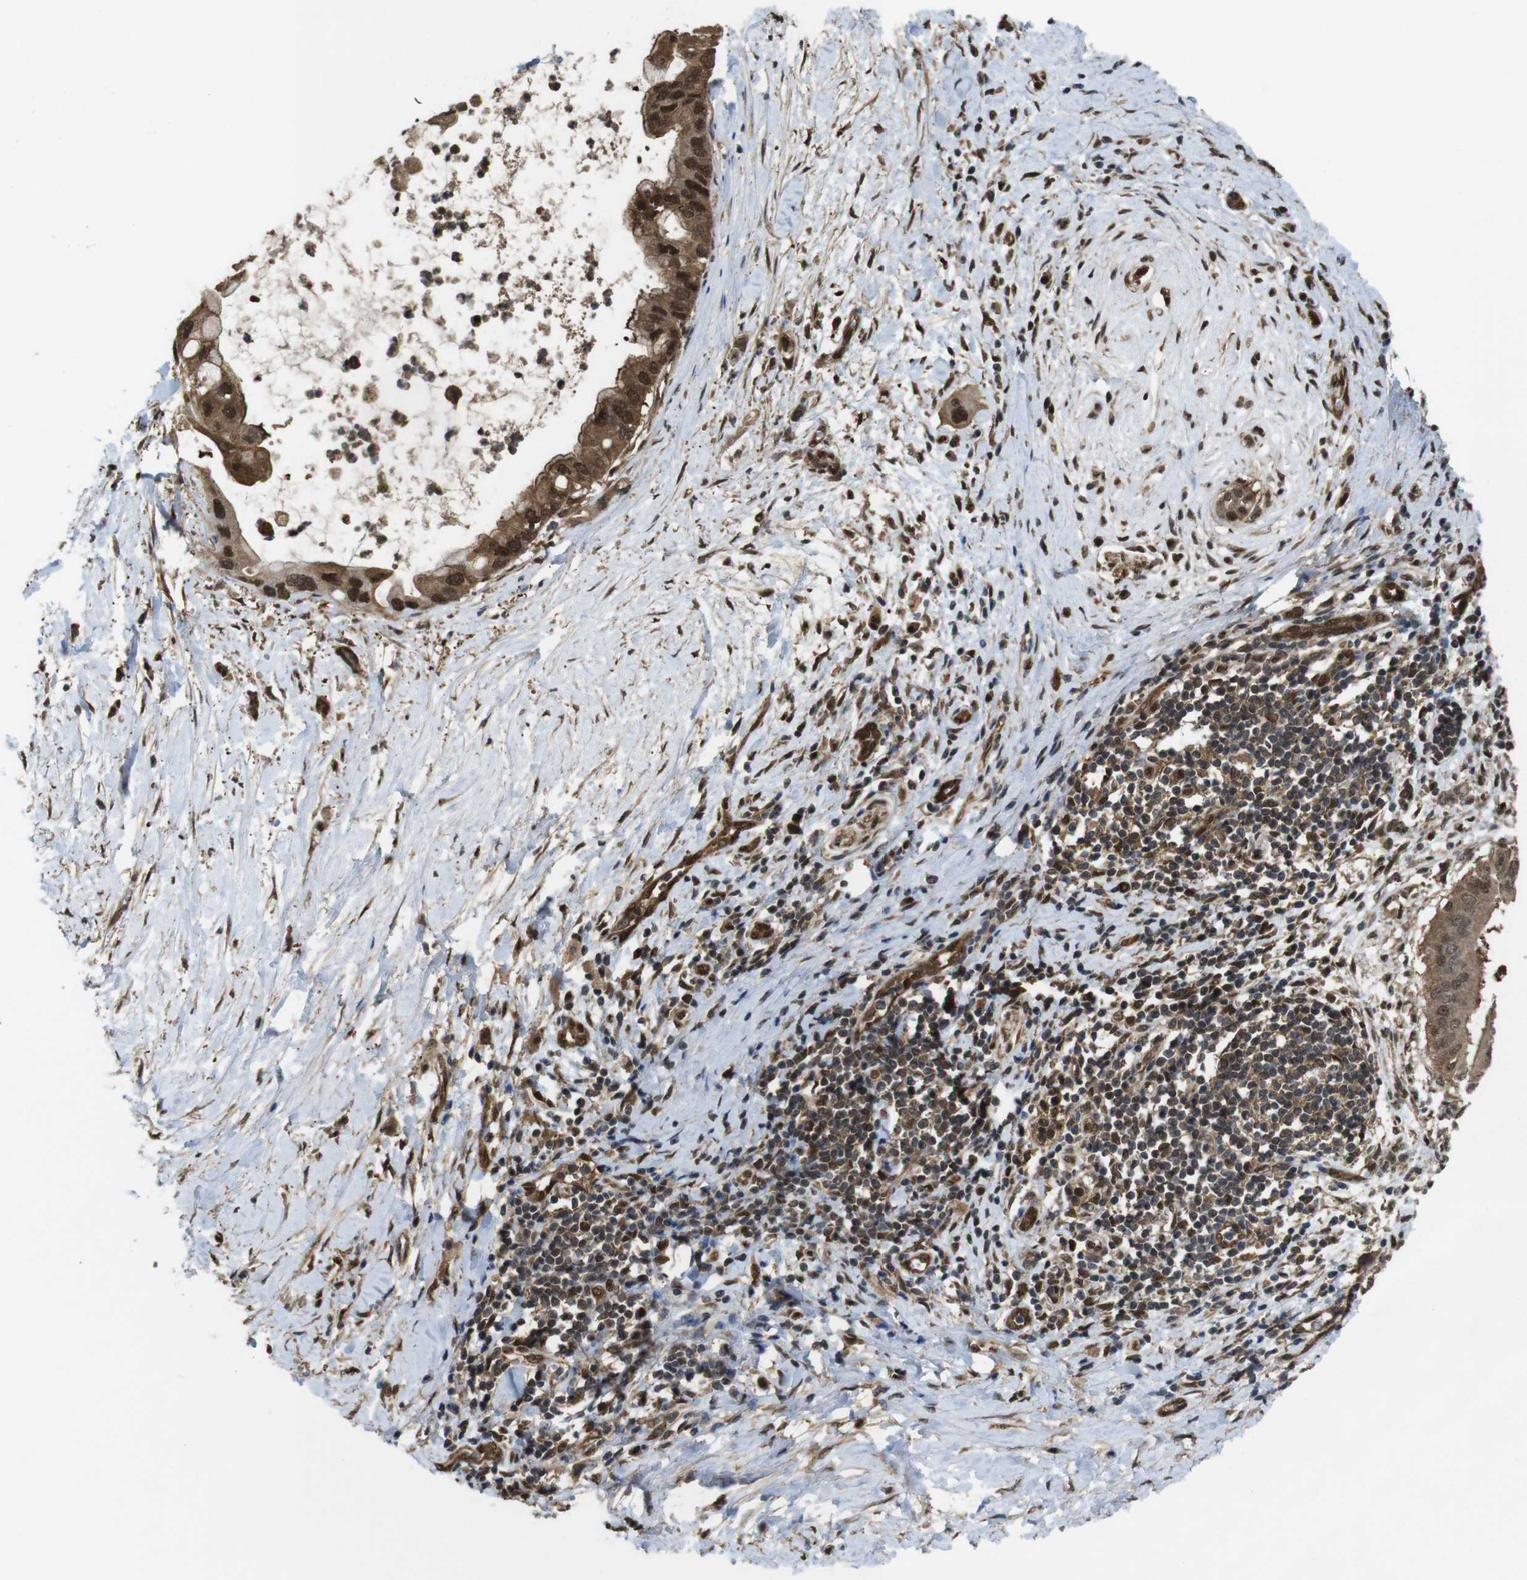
{"staining": {"intensity": "strong", "quantity": ">75%", "location": "cytoplasmic/membranous,nuclear"}, "tissue": "pancreatic cancer", "cell_type": "Tumor cells", "image_type": "cancer", "snomed": [{"axis": "morphology", "description": "Adenocarcinoma, NOS"}, {"axis": "topography", "description": "Pancreas"}], "caption": "Immunohistochemistry (IHC) (DAB) staining of pancreatic cancer (adenocarcinoma) demonstrates strong cytoplasmic/membranous and nuclear protein positivity in about >75% of tumor cells. The staining was performed using DAB to visualize the protein expression in brown, while the nuclei were stained in blue with hematoxylin (Magnification: 20x).", "gene": "YWHAG", "patient": {"sex": "male", "age": 55}}